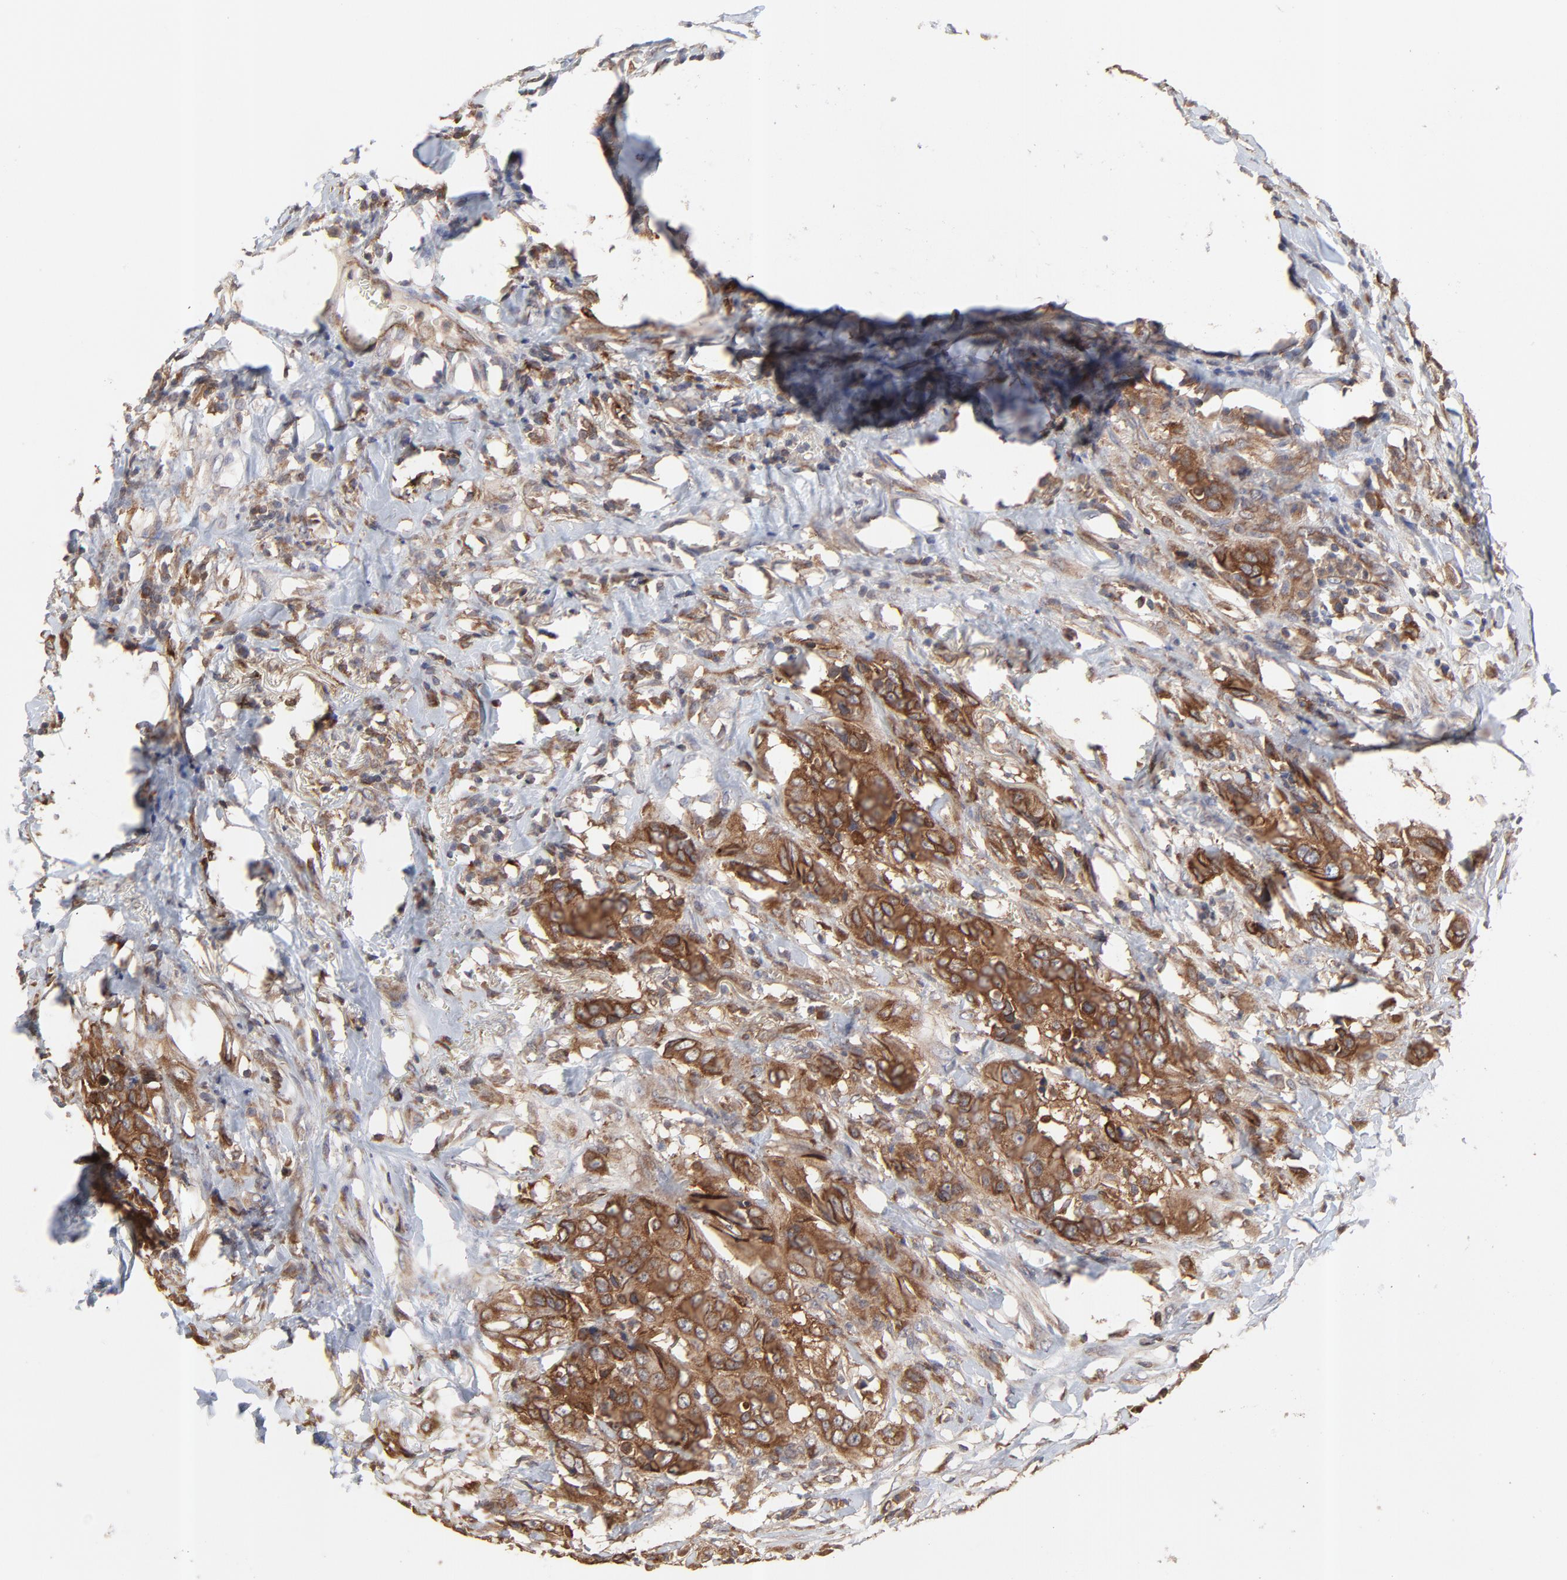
{"staining": {"intensity": "strong", "quantity": ">75%", "location": "cytoplasmic/membranous"}, "tissue": "breast cancer", "cell_type": "Tumor cells", "image_type": "cancer", "snomed": [{"axis": "morphology", "description": "Duct carcinoma"}, {"axis": "topography", "description": "Breast"}], "caption": "Tumor cells demonstrate high levels of strong cytoplasmic/membranous staining in approximately >75% of cells in infiltrating ductal carcinoma (breast).", "gene": "RAB9A", "patient": {"sex": "female", "age": 54}}